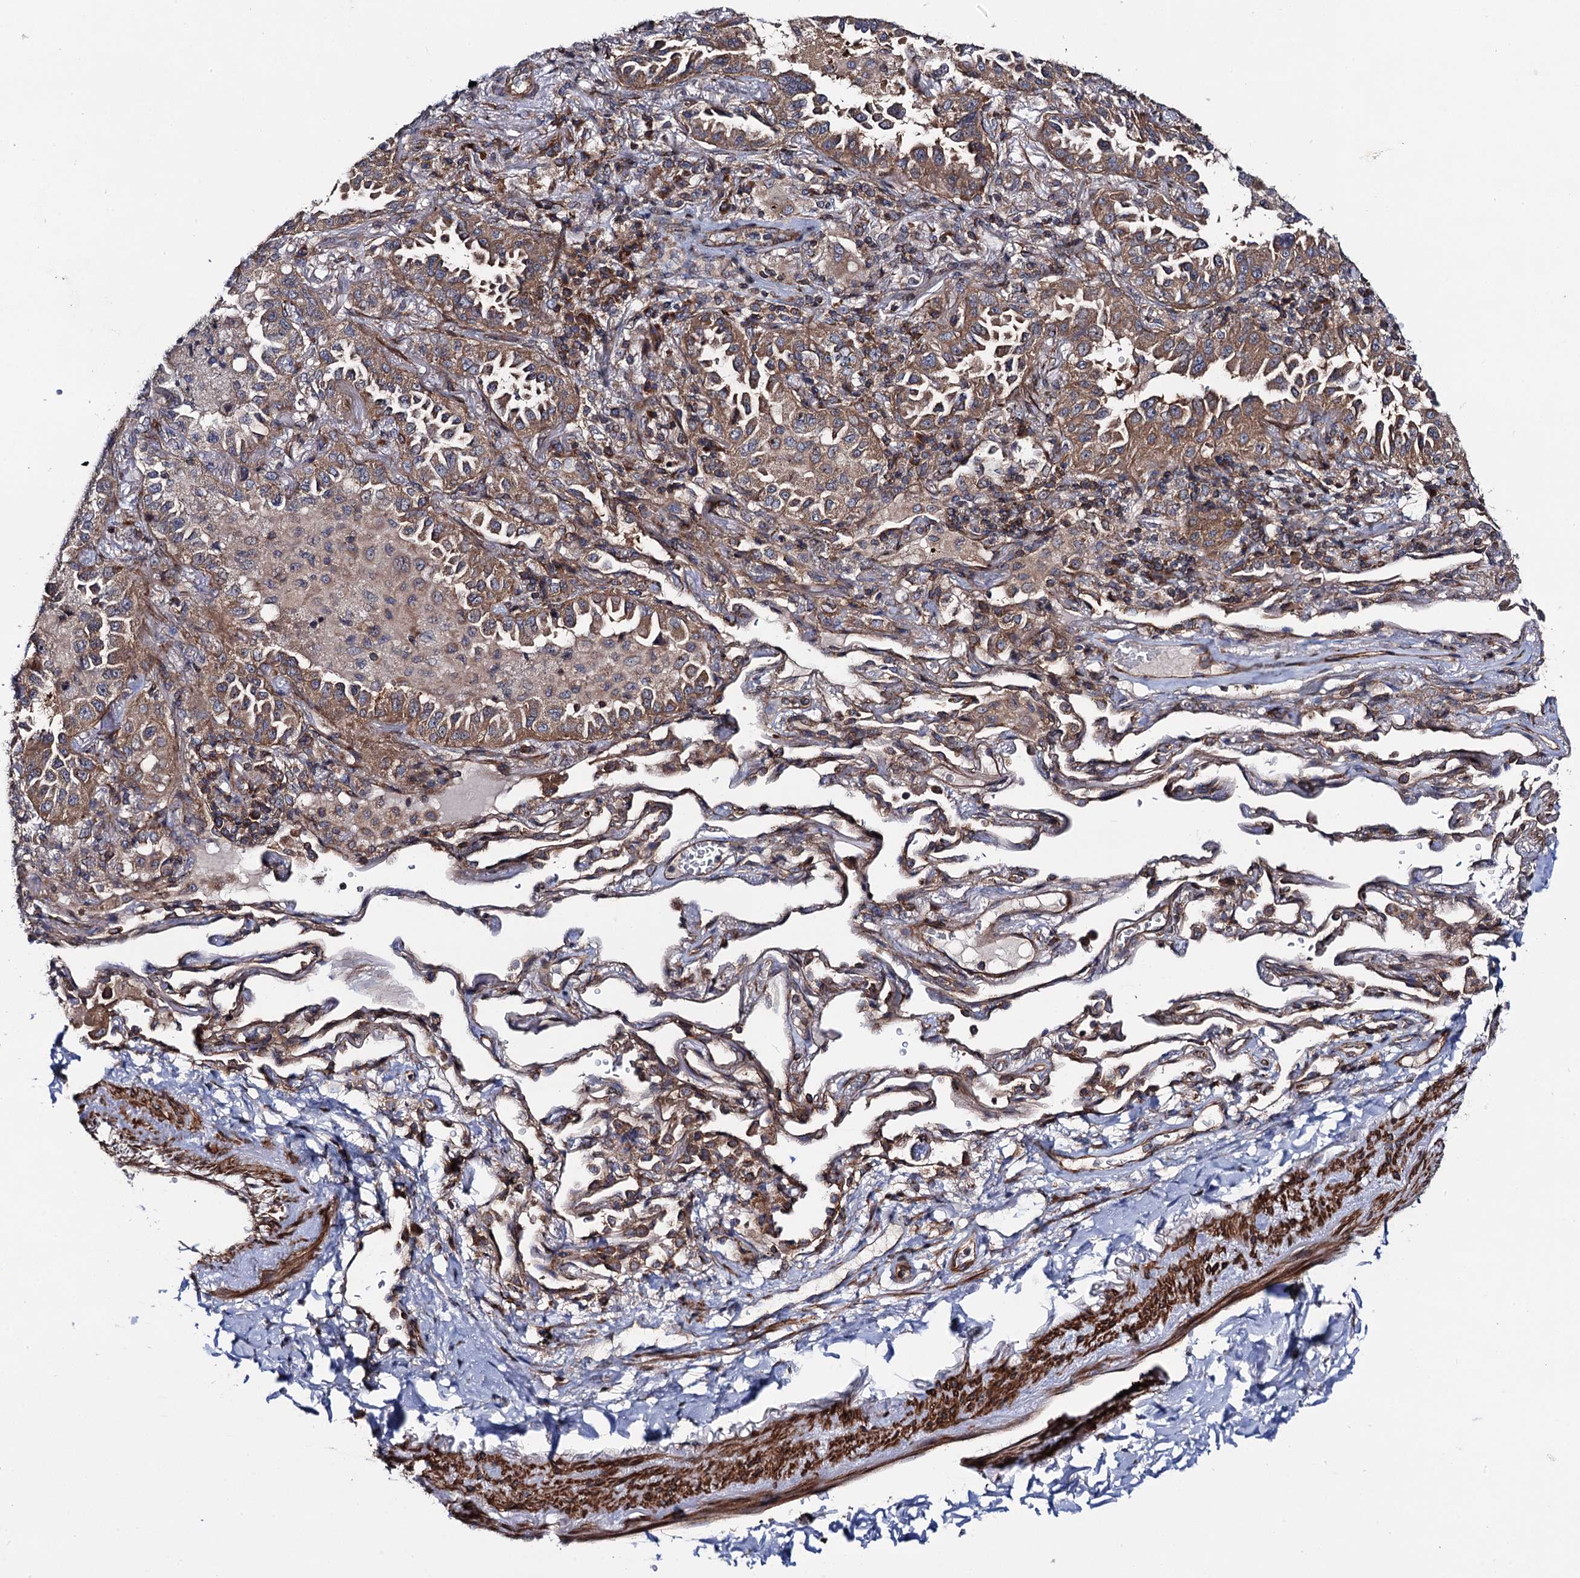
{"staining": {"intensity": "moderate", "quantity": ">75%", "location": "cytoplasmic/membranous"}, "tissue": "lung cancer", "cell_type": "Tumor cells", "image_type": "cancer", "snomed": [{"axis": "morphology", "description": "Adenocarcinoma, NOS"}, {"axis": "topography", "description": "Lung"}], "caption": "DAB immunohistochemical staining of lung cancer (adenocarcinoma) displays moderate cytoplasmic/membranous protein staining in about >75% of tumor cells.", "gene": "DYDC1", "patient": {"sex": "female", "age": 69}}